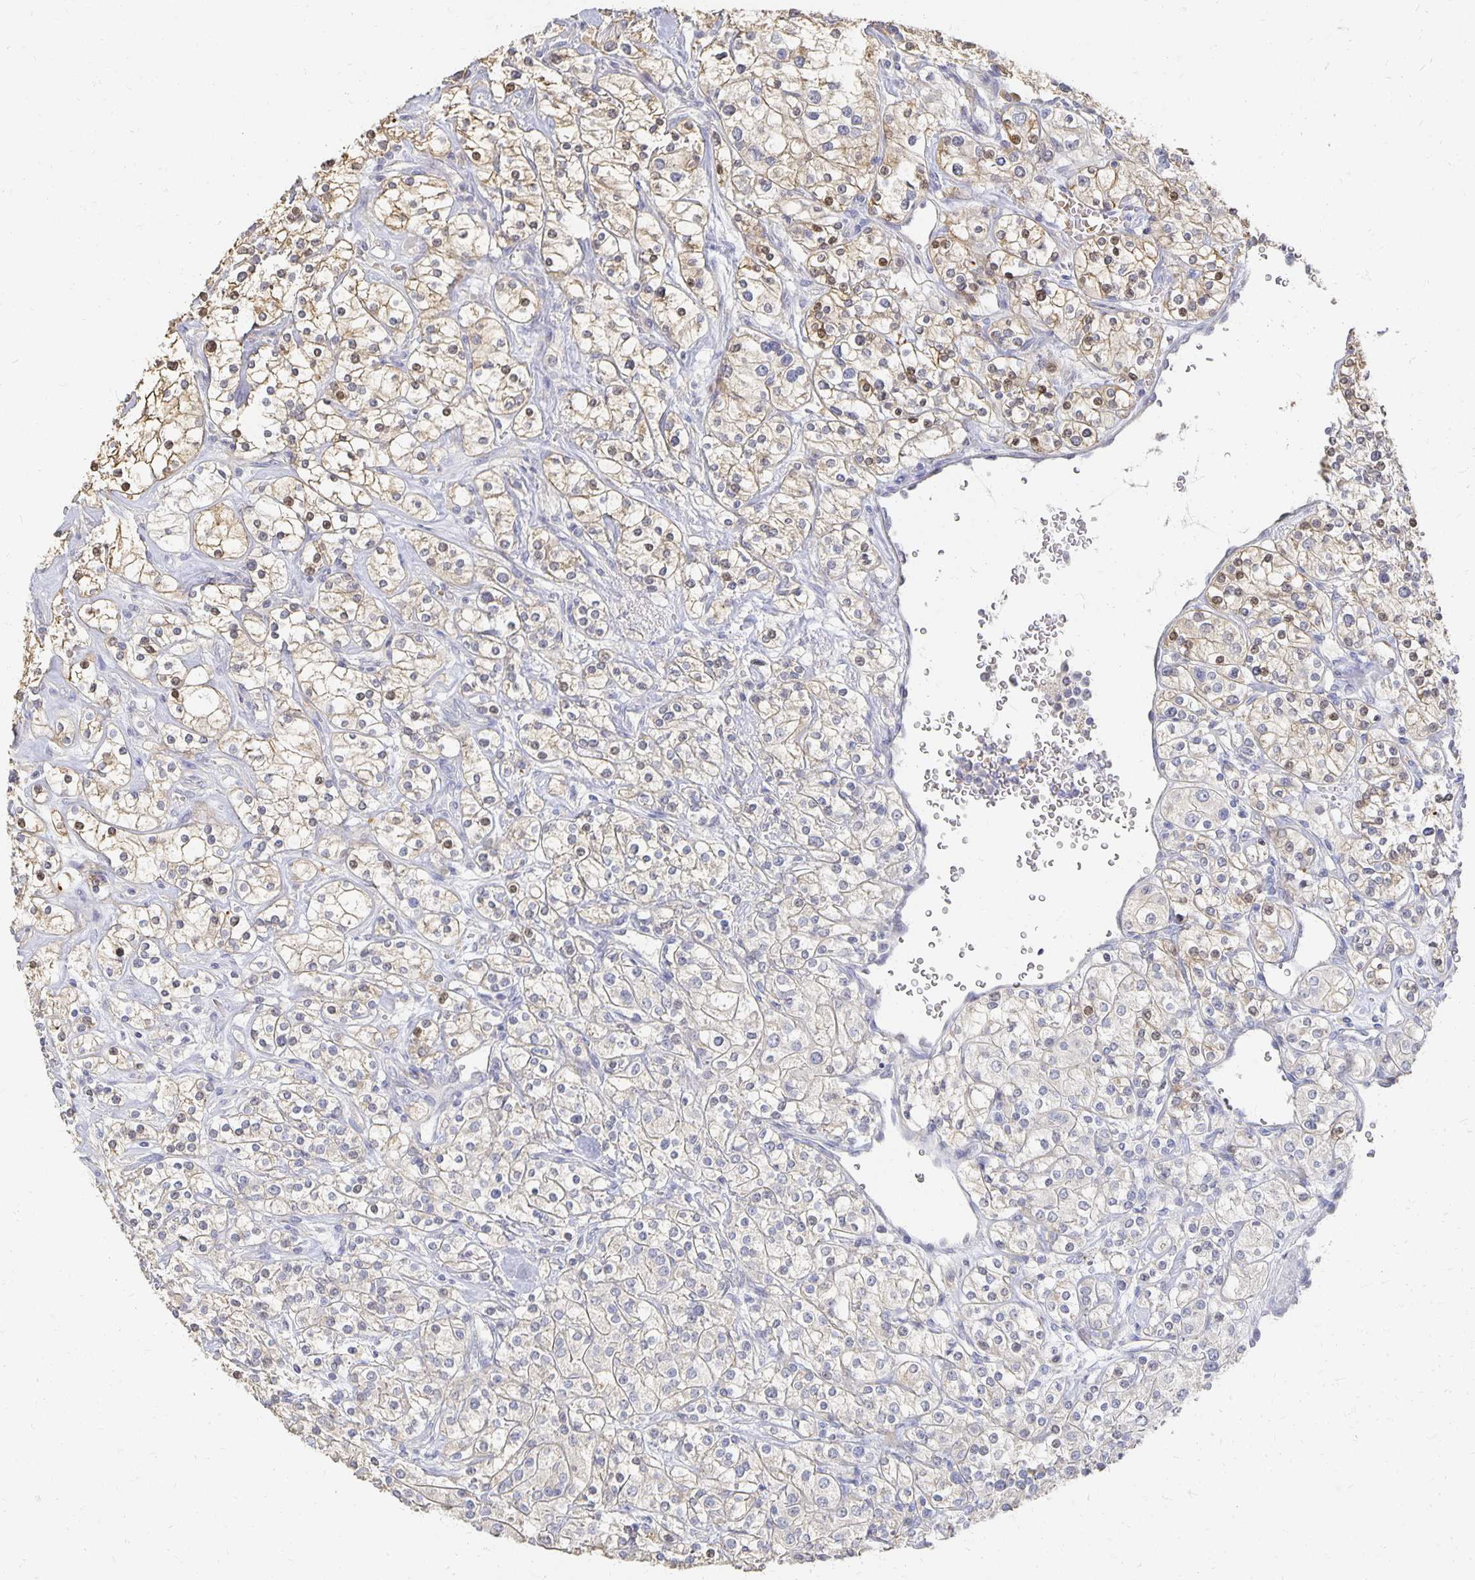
{"staining": {"intensity": "weak", "quantity": "<25%", "location": "cytoplasmic/membranous"}, "tissue": "renal cancer", "cell_type": "Tumor cells", "image_type": "cancer", "snomed": [{"axis": "morphology", "description": "Adenocarcinoma, NOS"}, {"axis": "topography", "description": "Kidney"}], "caption": "This image is of adenocarcinoma (renal) stained with immunohistochemistry (IHC) to label a protein in brown with the nuclei are counter-stained blue. There is no staining in tumor cells.", "gene": "CST6", "patient": {"sex": "male", "age": 77}}